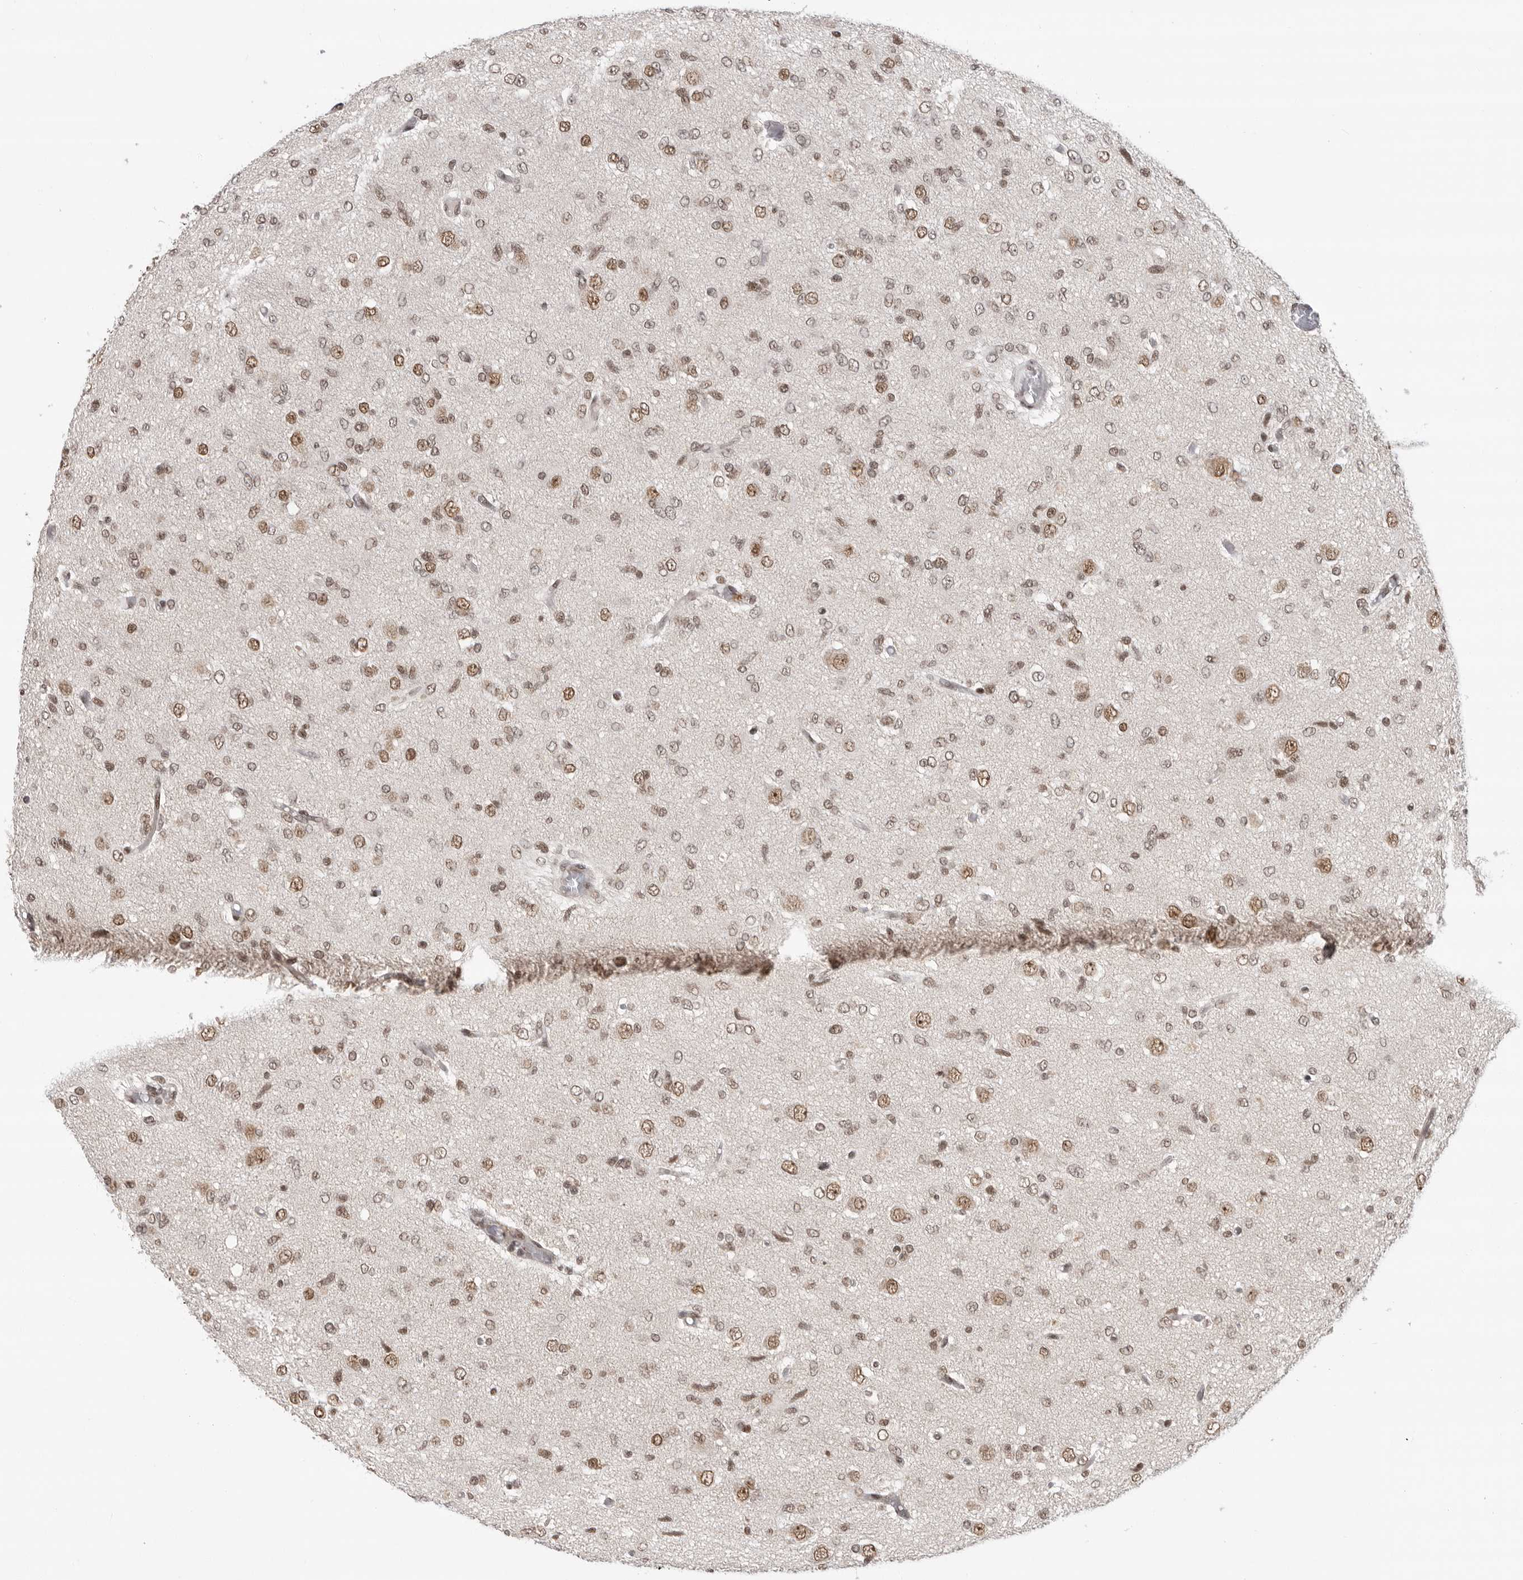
{"staining": {"intensity": "moderate", "quantity": ">75%", "location": "nuclear"}, "tissue": "glioma", "cell_type": "Tumor cells", "image_type": "cancer", "snomed": [{"axis": "morphology", "description": "Glioma, malignant, High grade"}, {"axis": "topography", "description": "Brain"}], "caption": "Moderate nuclear staining for a protein is present in approximately >75% of tumor cells of malignant glioma (high-grade) using immunohistochemistry.", "gene": "ZNF830", "patient": {"sex": "female", "age": 59}}